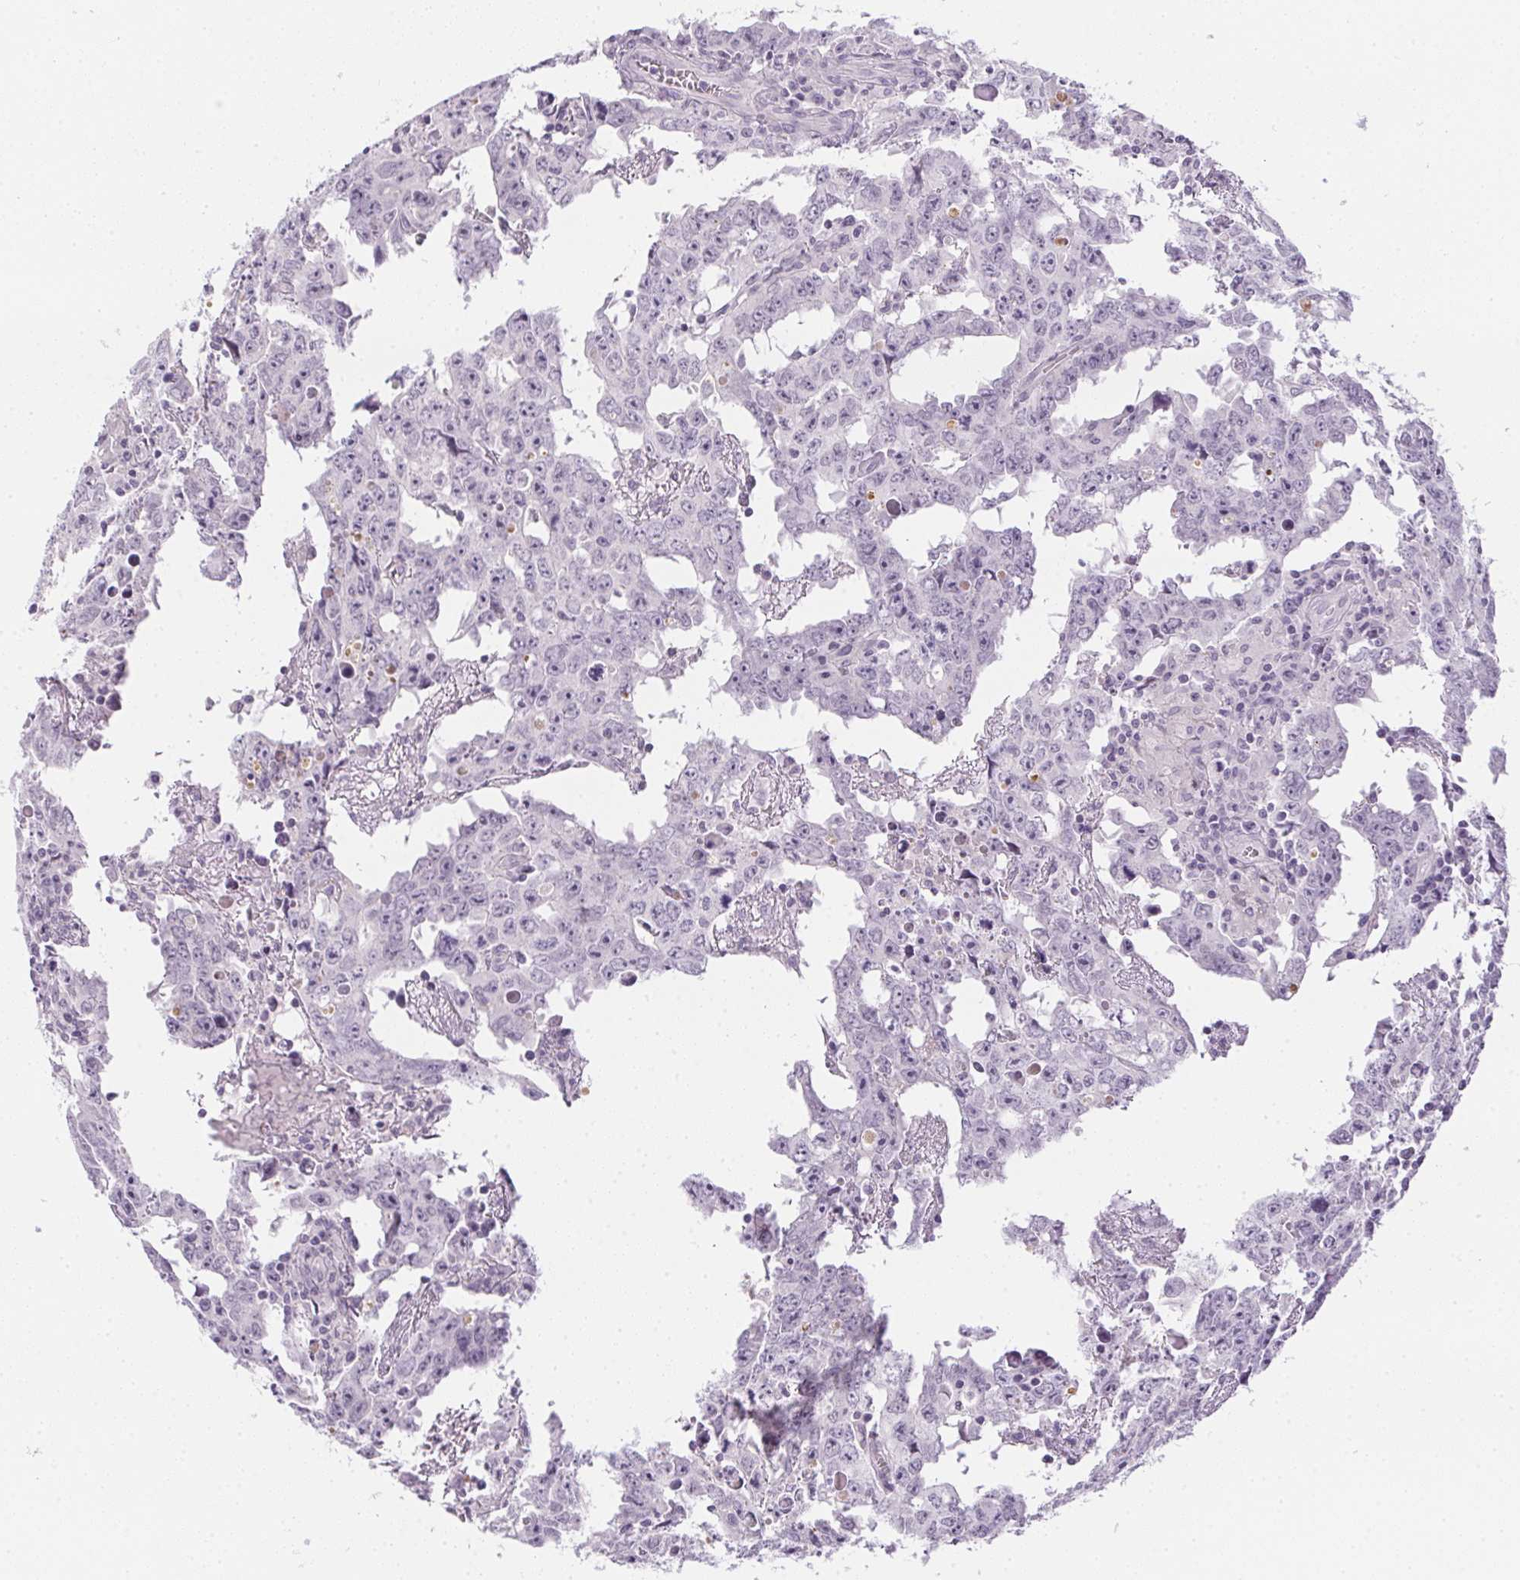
{"staining": {"intensity": "negative", "quantity": "none", "location": "none"}, "tissue": "testis cancer", "cell_type": "Tumor cells", "image_type": "cancer", "snomed": [{"axis": "morphology", "description": "Carcinoma, Embryonal, NOS"}, {"axis": "topography", "description": "Testis"}], "caption": "This is a histopathology image of IHC staining of testis cancer (embryonal carcinoma), which shows no staining in tumor cells.", "gene": "GSDMC", "patient": {"sex": "male", "age": 22}}